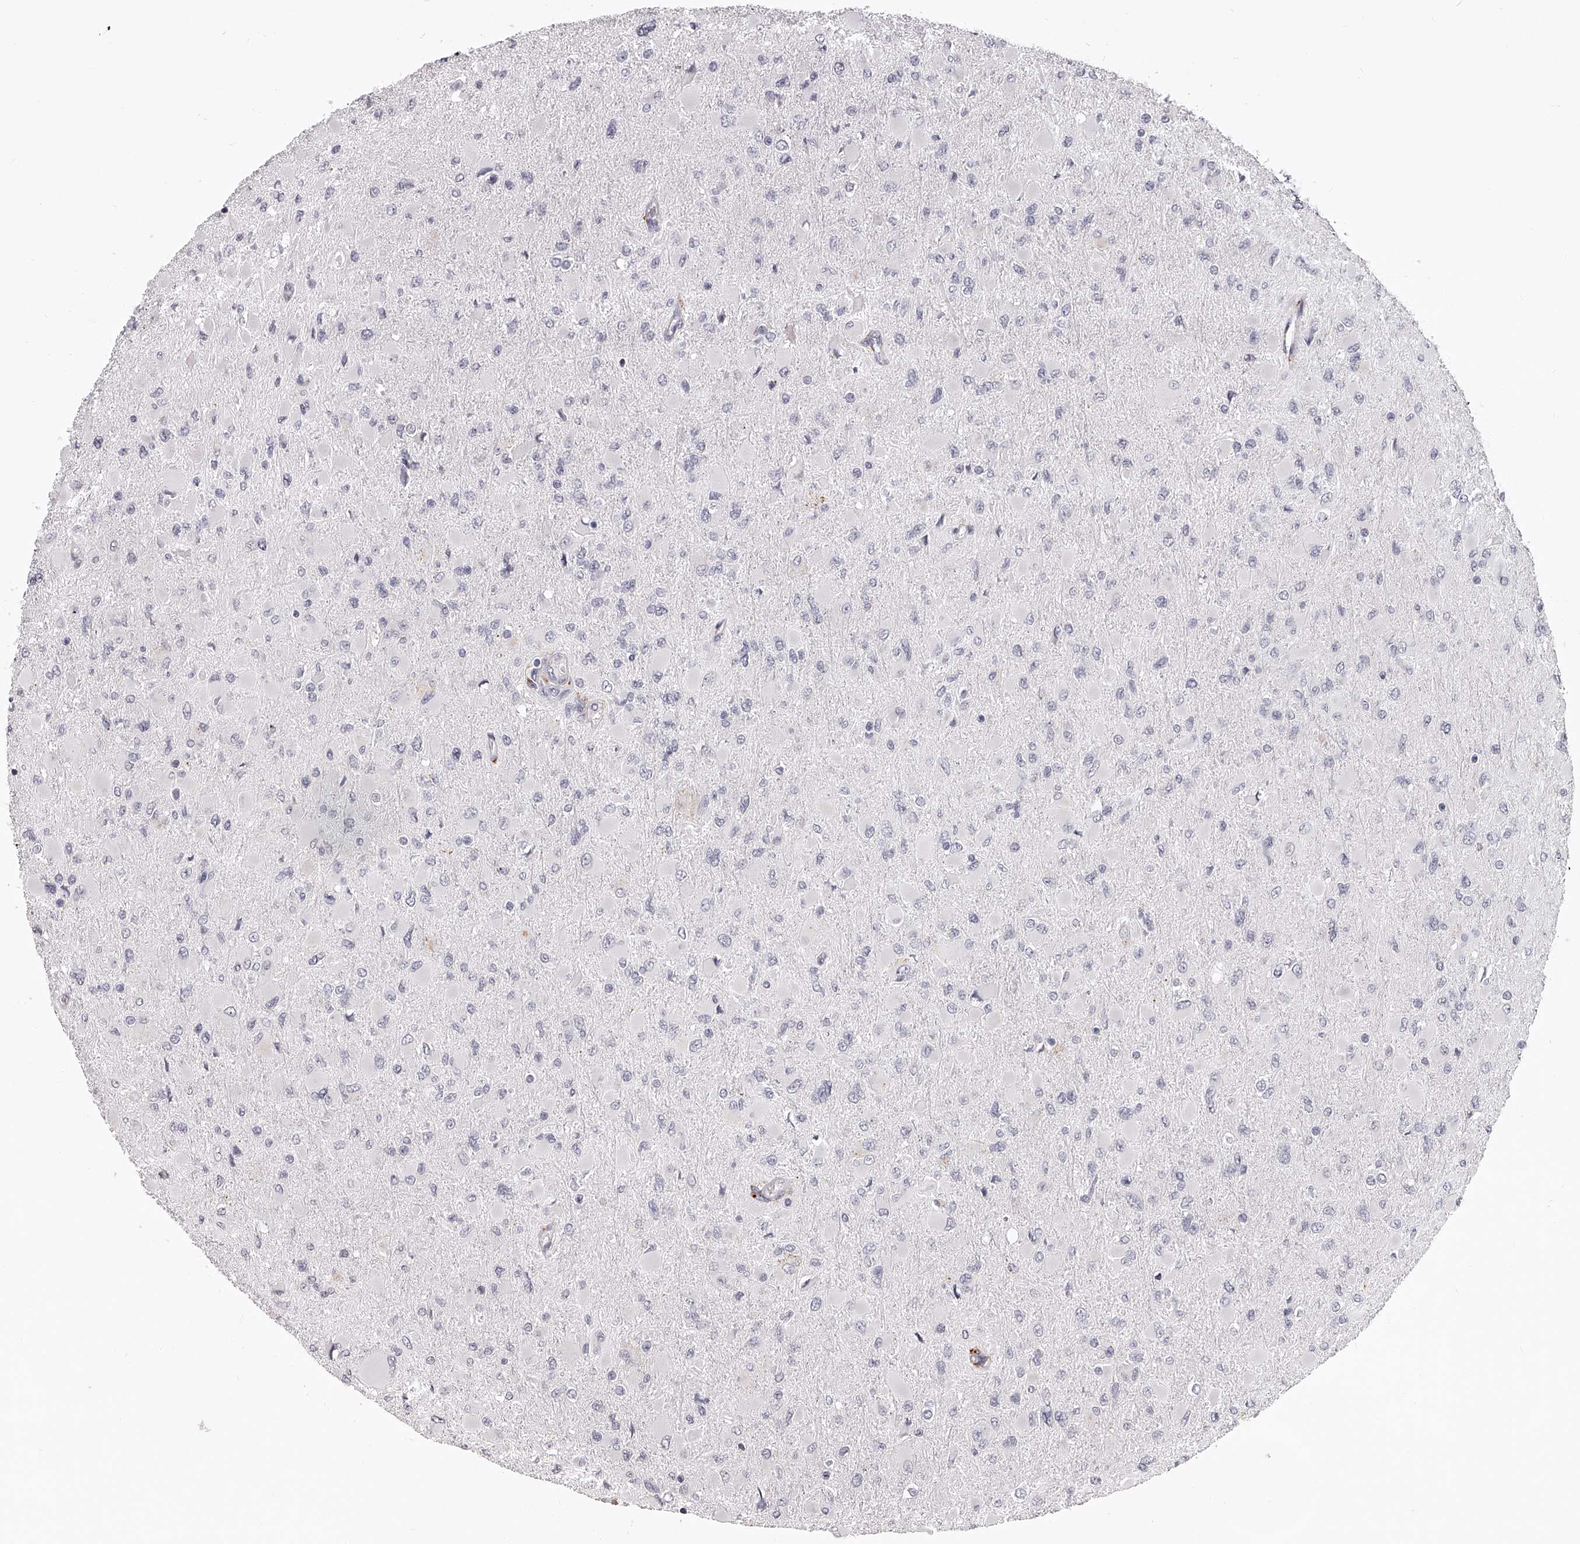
{"staining": {"intensity": "negative", "quantity": "none", "location": "none"}, "tissue": "glioma", "cell_type": "Tumor cells", "image_type": "cancer", "snomed": [{"axis": "morphology", "description": "Glioma, malignant, High grade"}, {"axis": "topography", "description": "Cerebral cortex"}], "caption": "There is no significant staining in tumor cells of glioma.", "gene": "DMRT1", "patient": {"sex": "female", "age": 36}}